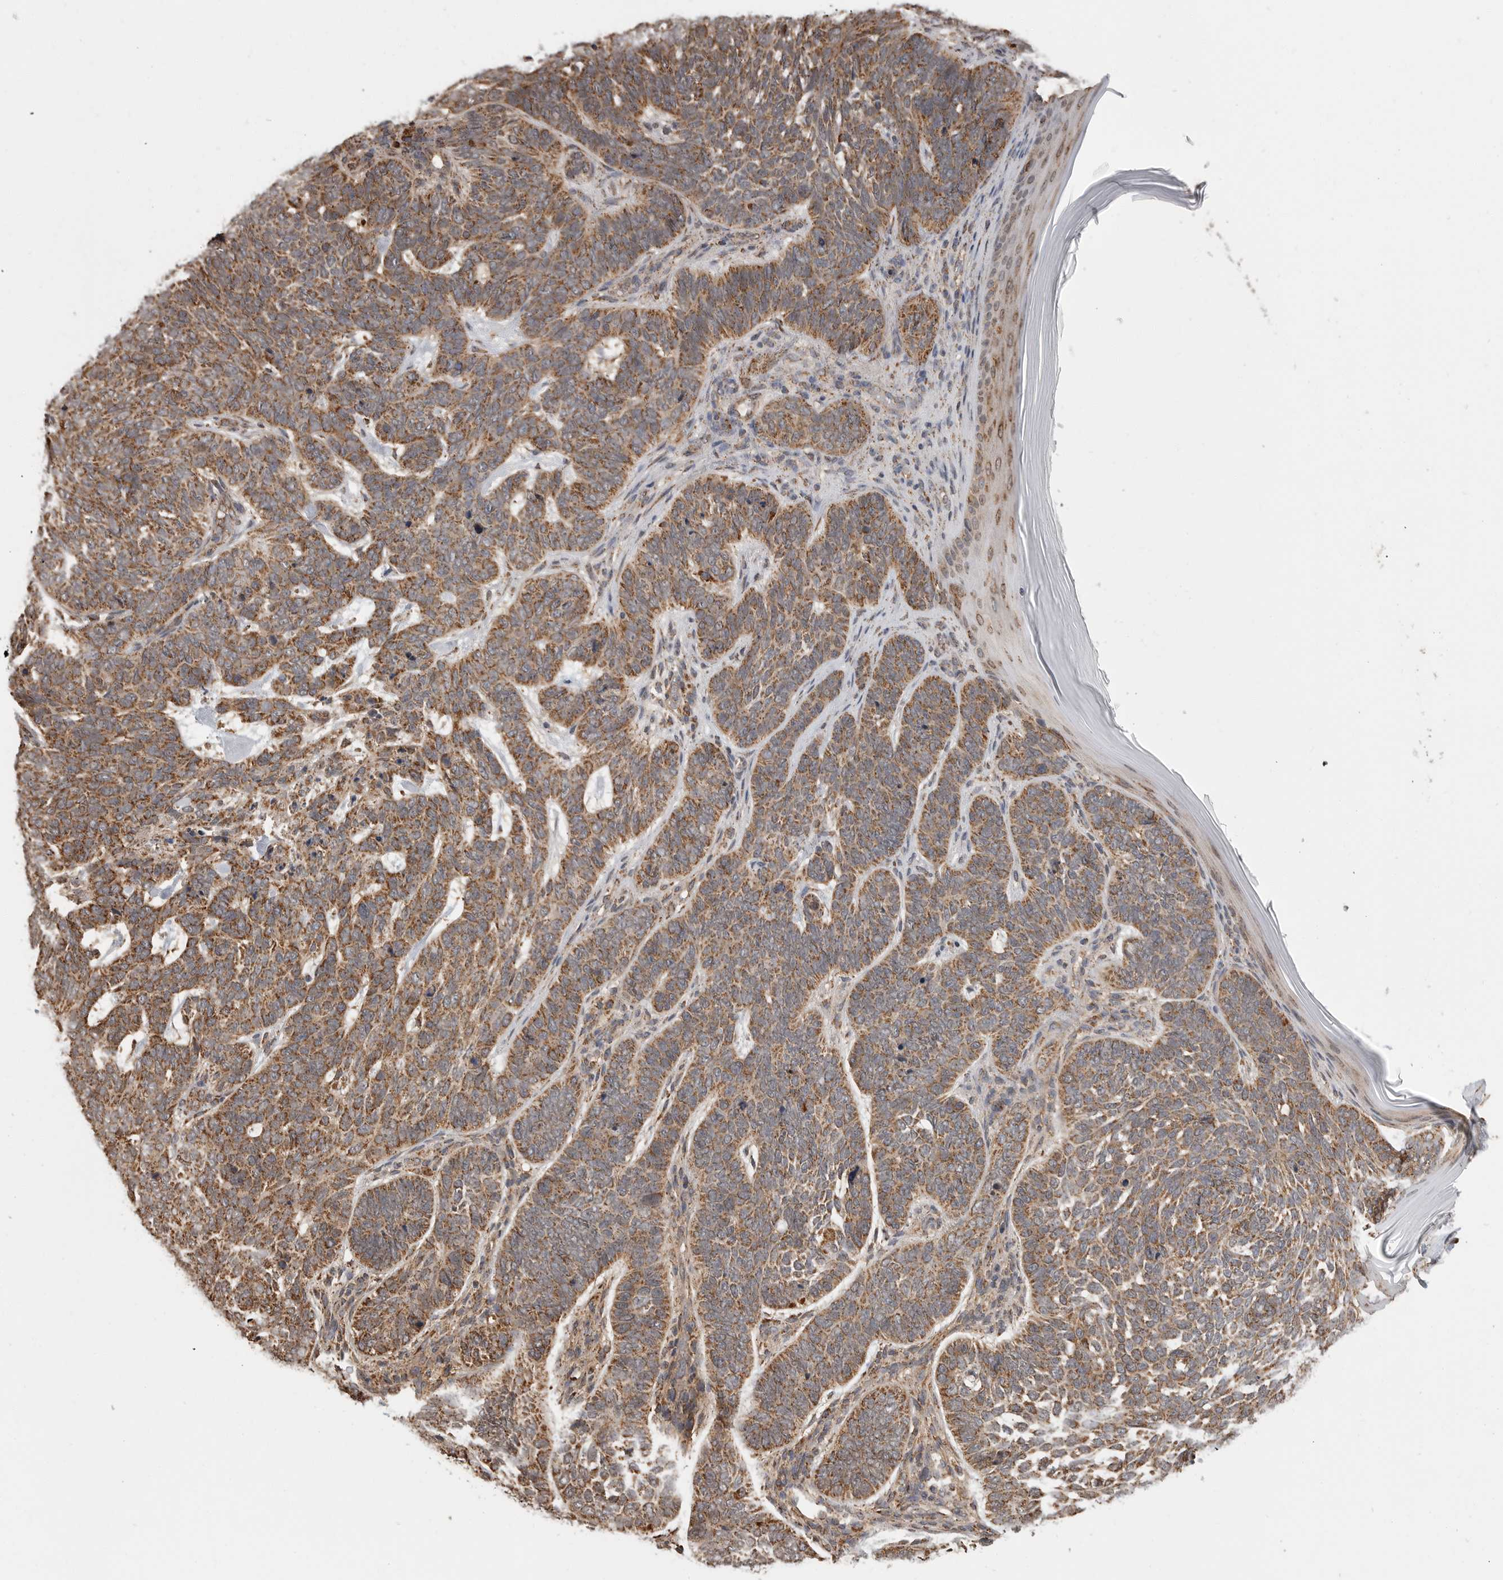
{"staining": {"intensity": "moderate", "quantity": ">75%", "location": "cytoplasmic/membranous"}, "tissue": "skin cancer", "cell_type": "Tumor cells", "image_type": "cancer", "snomed": [{"axis": "morphology", "description": "Basal cell carcinoma"}, {"axis": "topography", "description": "Skin"}], "caption": "A micrograph showing moderate cytoplasmic/membranous staining in about >75% of tumor cells in skin cancer, as visualized by brown immunohistochemical staining.", "gene": "GCNT2", "patient": {"sex": "female", "age": 85}}